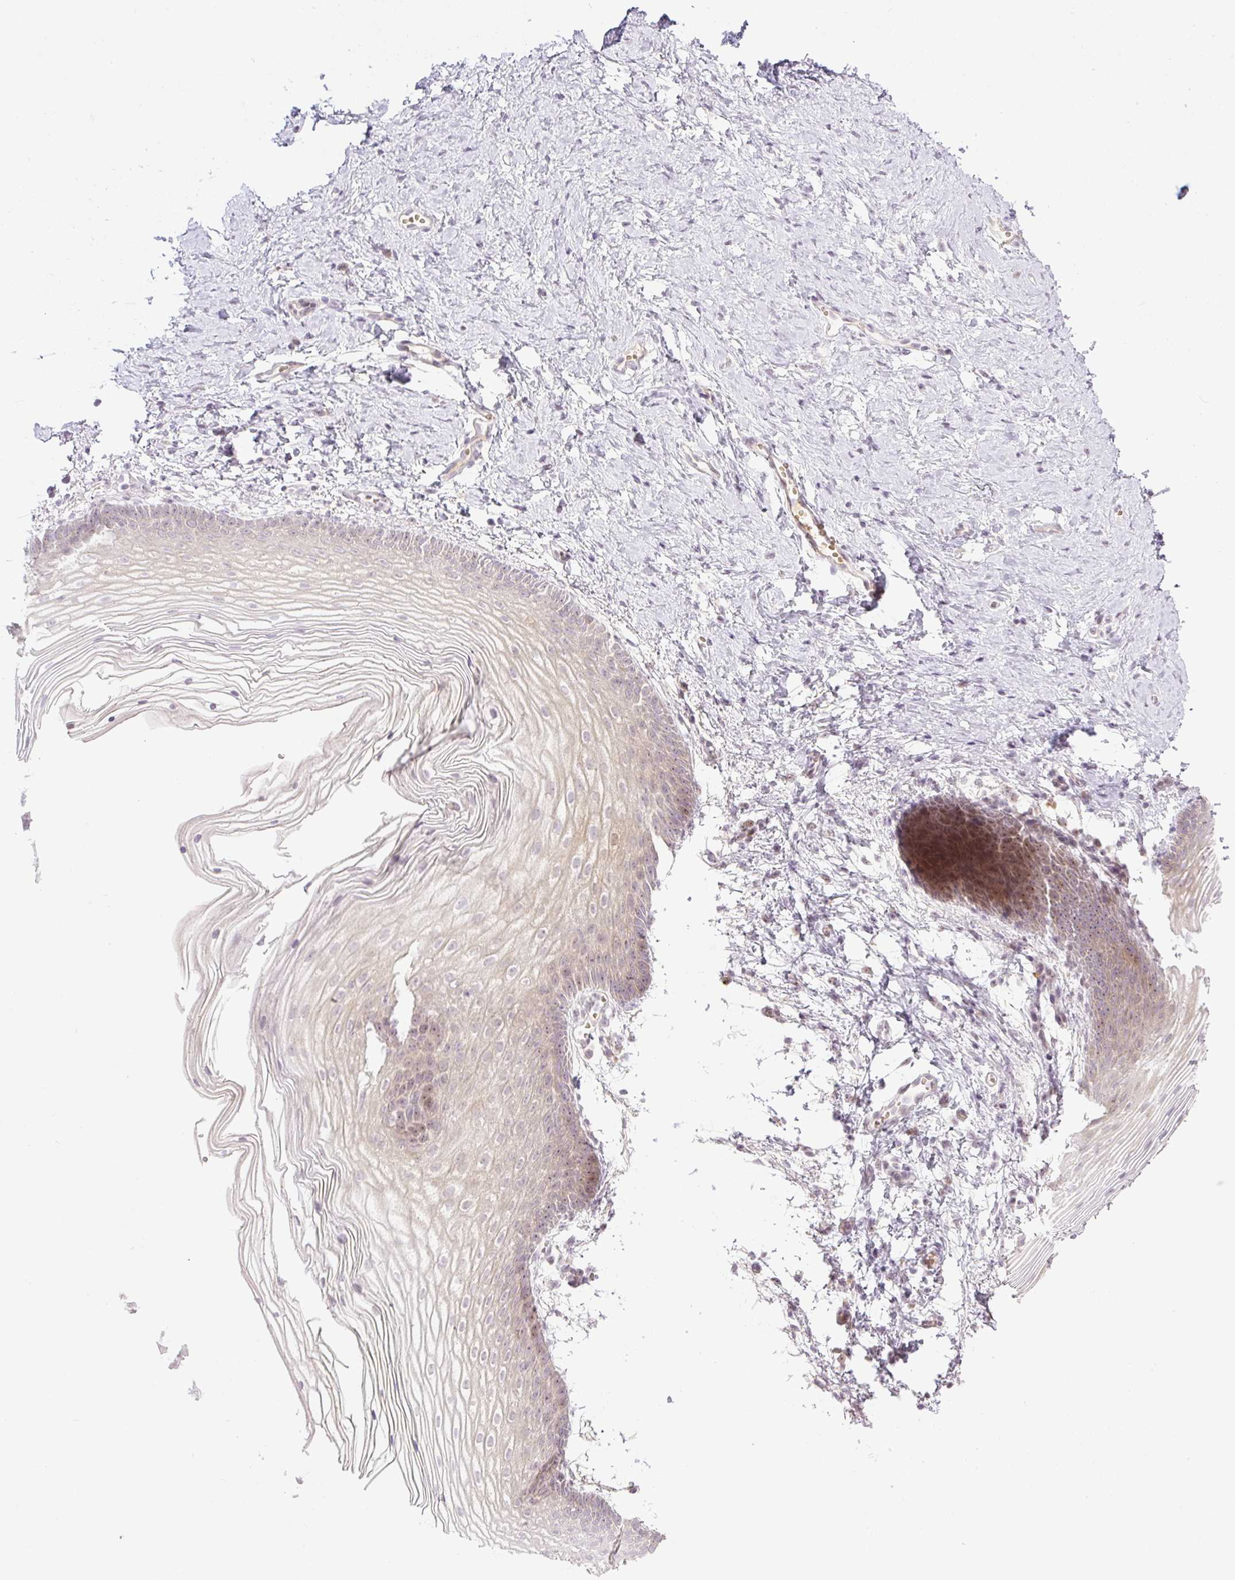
{"staining": {"intensity": "weak", "quantity": "<25%", "location": "nuclear"}, "tissue": "vagina", "cell_type": "Squamous epithelial cells", "image_type": "normal", "snomed": [{"axis": "morphology", "description": "Normal tissue, NOS"}, {"axis": "topography", "description": "Vagina"}], "caption": "An immunohistochemistry image of unremarkable vagina is shown. There is no staining in squamous epithelial cells of vagina. The staining is performed using DAB (3,3'-diaminobenzidine) brown chromogen with nuclei counter-stained in using hematoxylin.", "gene": "AAR2", "patient": {"sex": "female", "age": 56}}